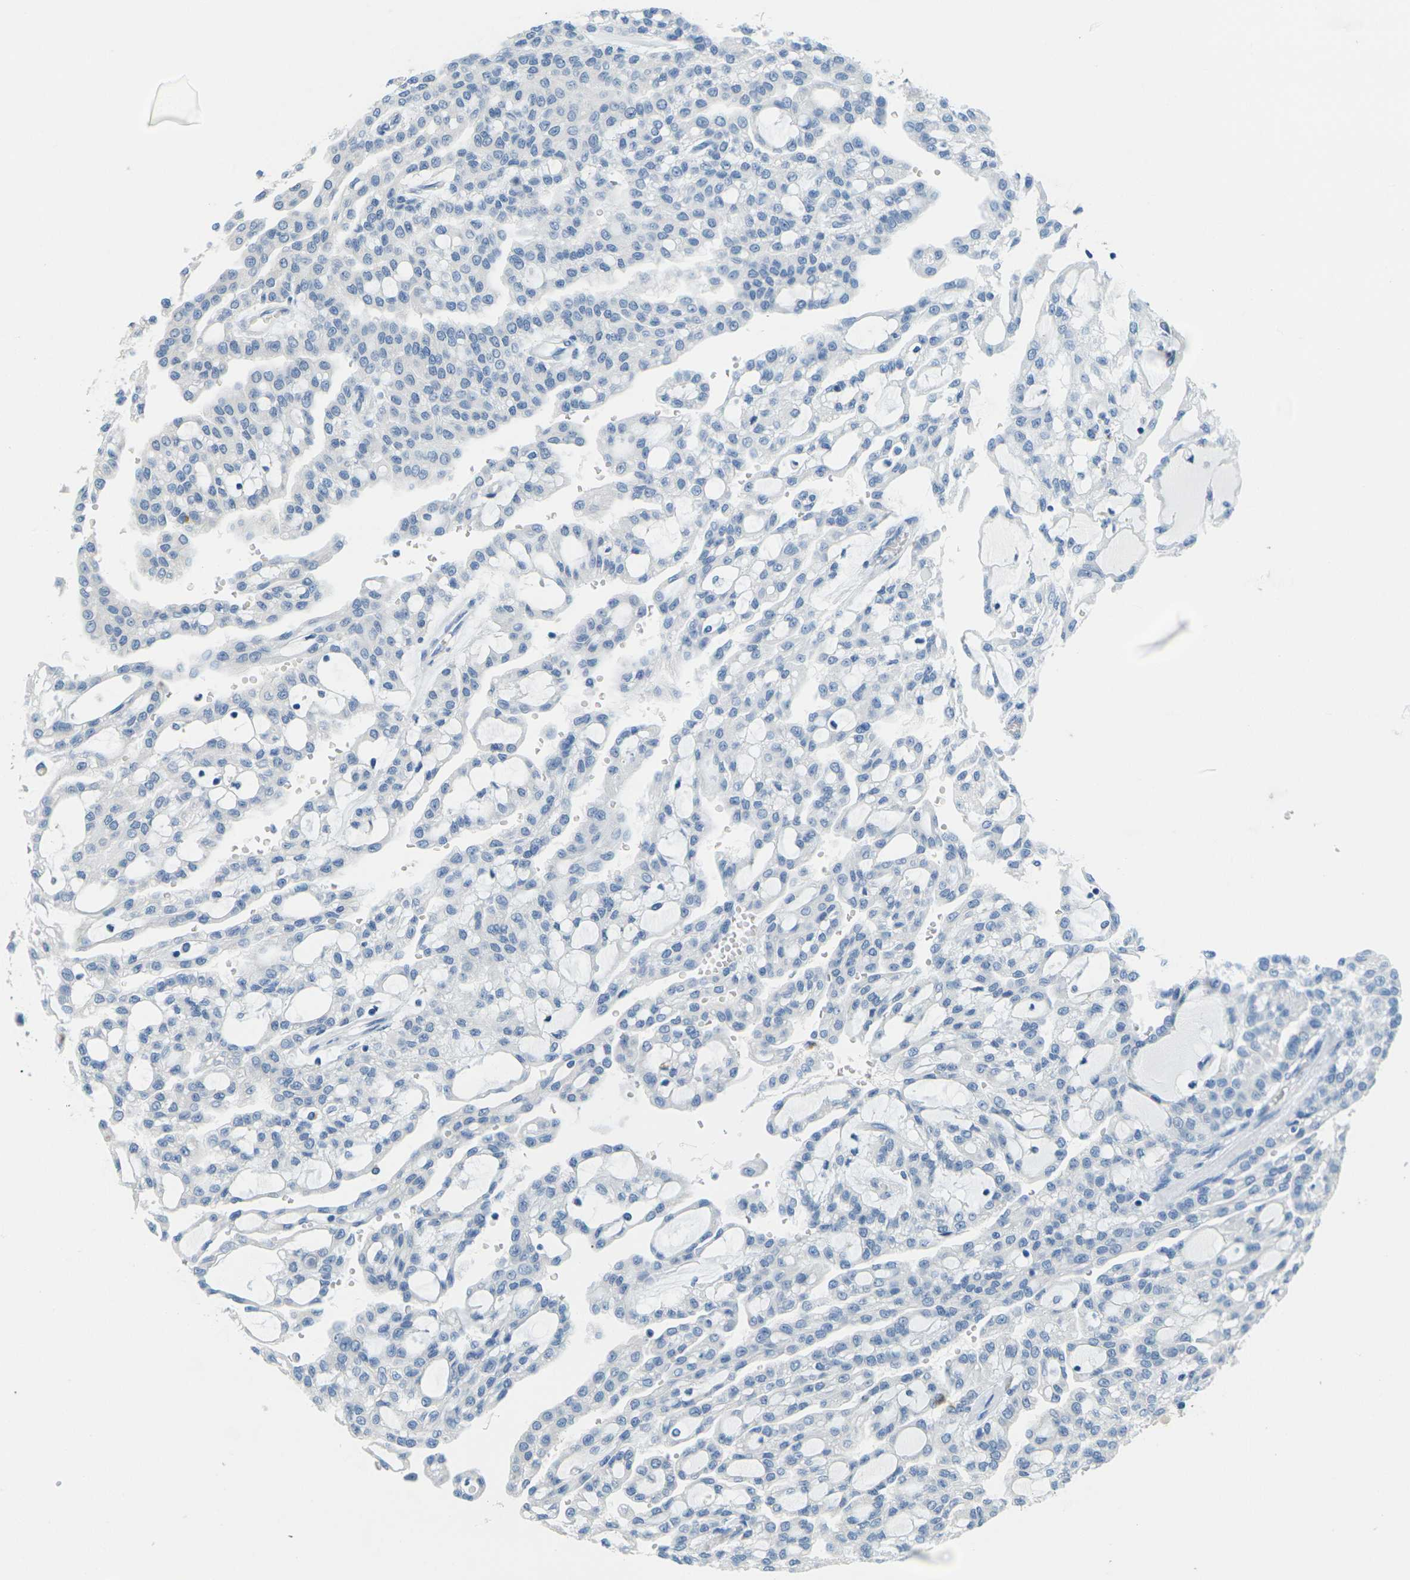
{"staining": {"intensity": "negative", "quantity": "none", "location": "none"}, "tissue": "renal cancer", "cell_type": "Tumor cells", "image_type": "cancer", "snomed": [{"axis": "morphology", "description": "Adenocarcinoma, NOS"}, {"axis": "topography", "description": "Kidney"}], "caption": "The immunohistochemistry micrograph has no significant expression in tumor cells of adenocarcinoma (renal) tissue. (DAB immunohistochemistry (IHC) visualized using brightfield microscopy, high magnification).", "gene": "CYP2C8", "patient": {"sex": "male", "age": 63}}